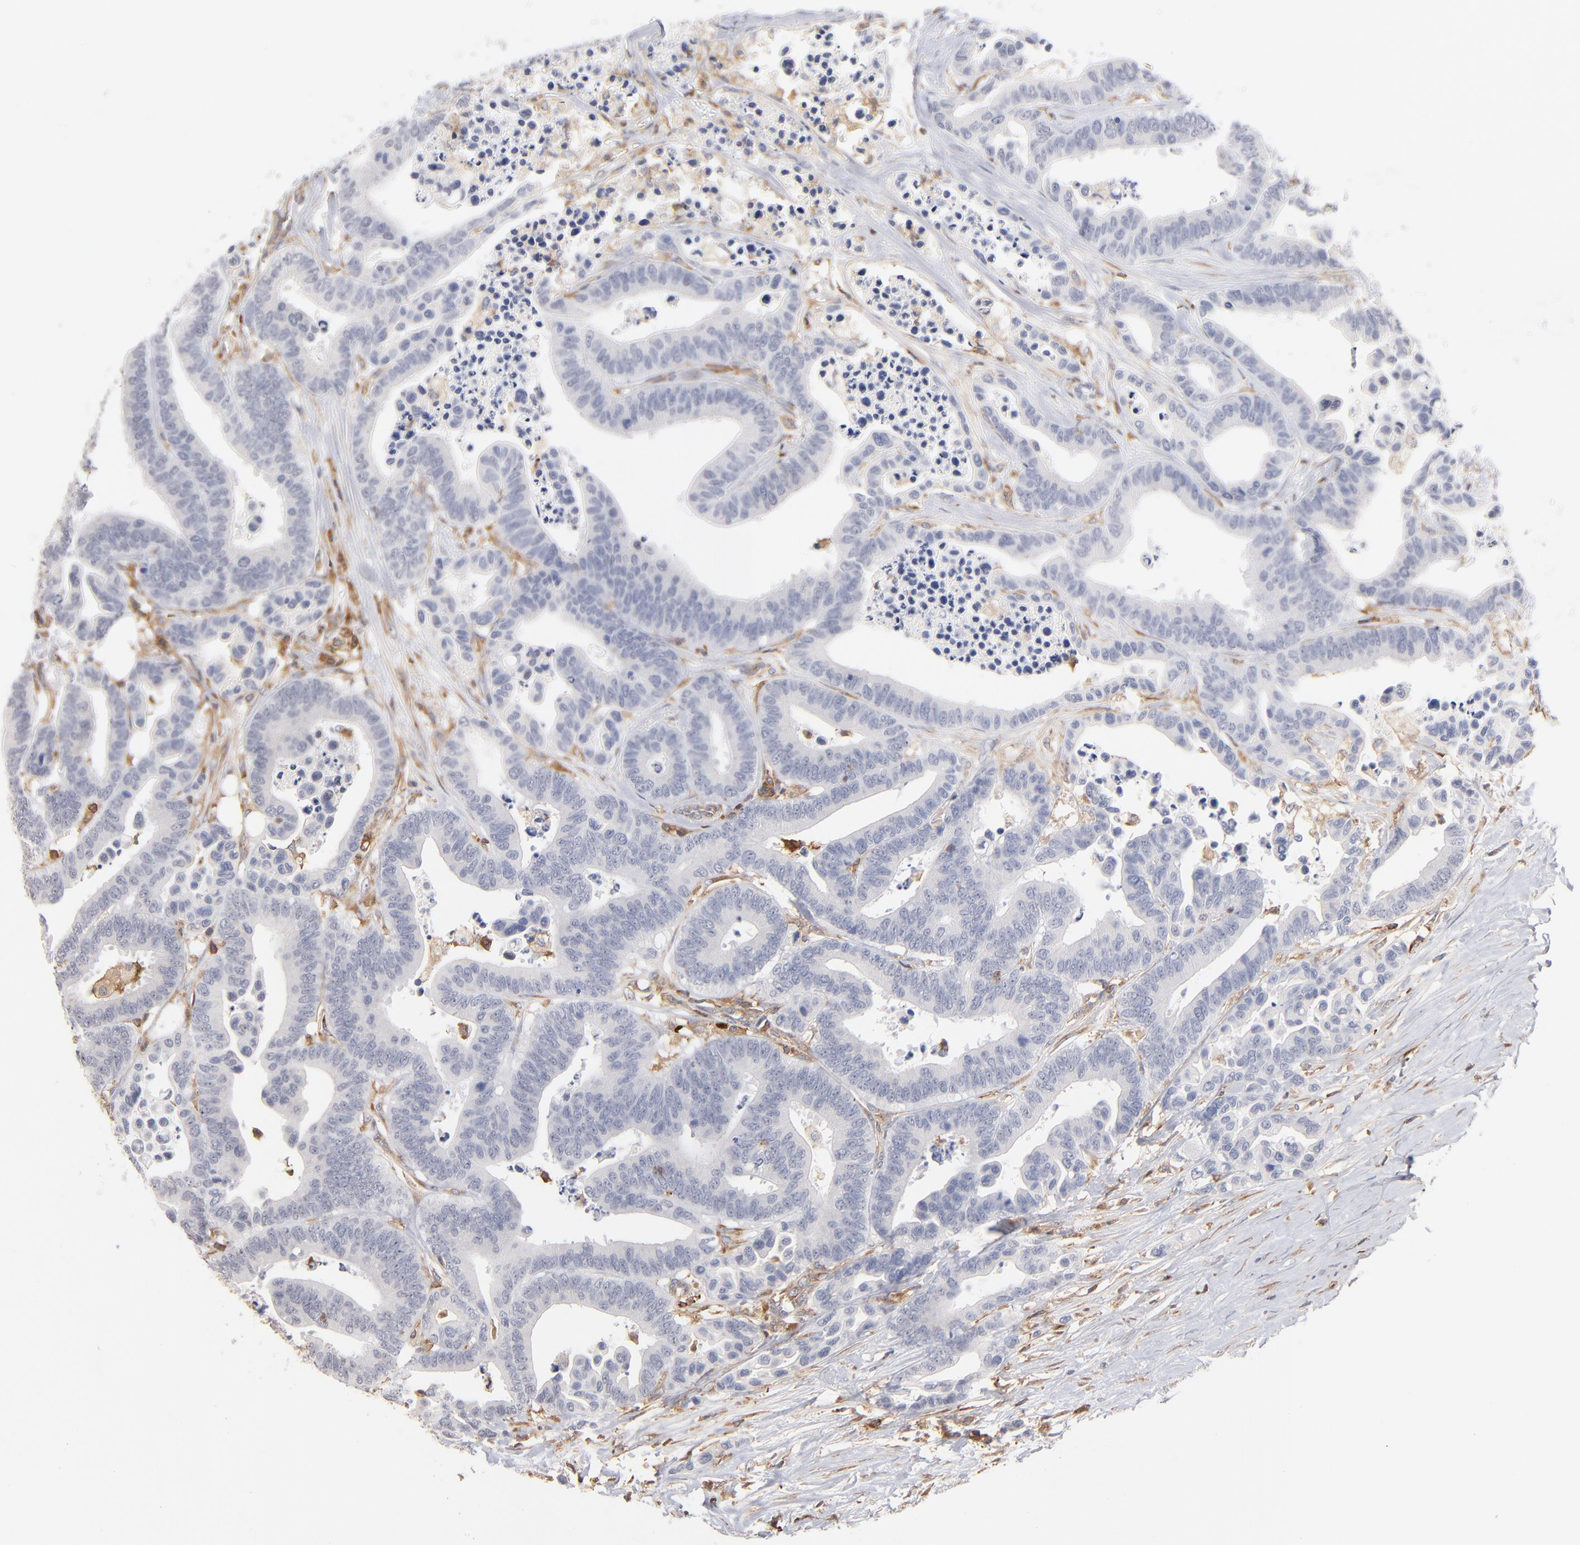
{"staining": {"intensity": "negative", "quantity": "none", "location": "none"}, "tissue": "colorectal cancer", "cell_type": "Tumor cells", "image_type": "cancer", "snomed": [{"axis": "morphology", "description": "Adenocarcinoma, NOS"}, {"axis": "topography", "description": "Colon"}], "caption": "A photomicrograph of human adenocarcinoma (colorectal) is negative for staining in tumor cells. (Brightfield microscopy of DAB immunohistochemistry at high magnification).", "gene": "WIPF1", "patient": {"sex": "male", "age": 82}}